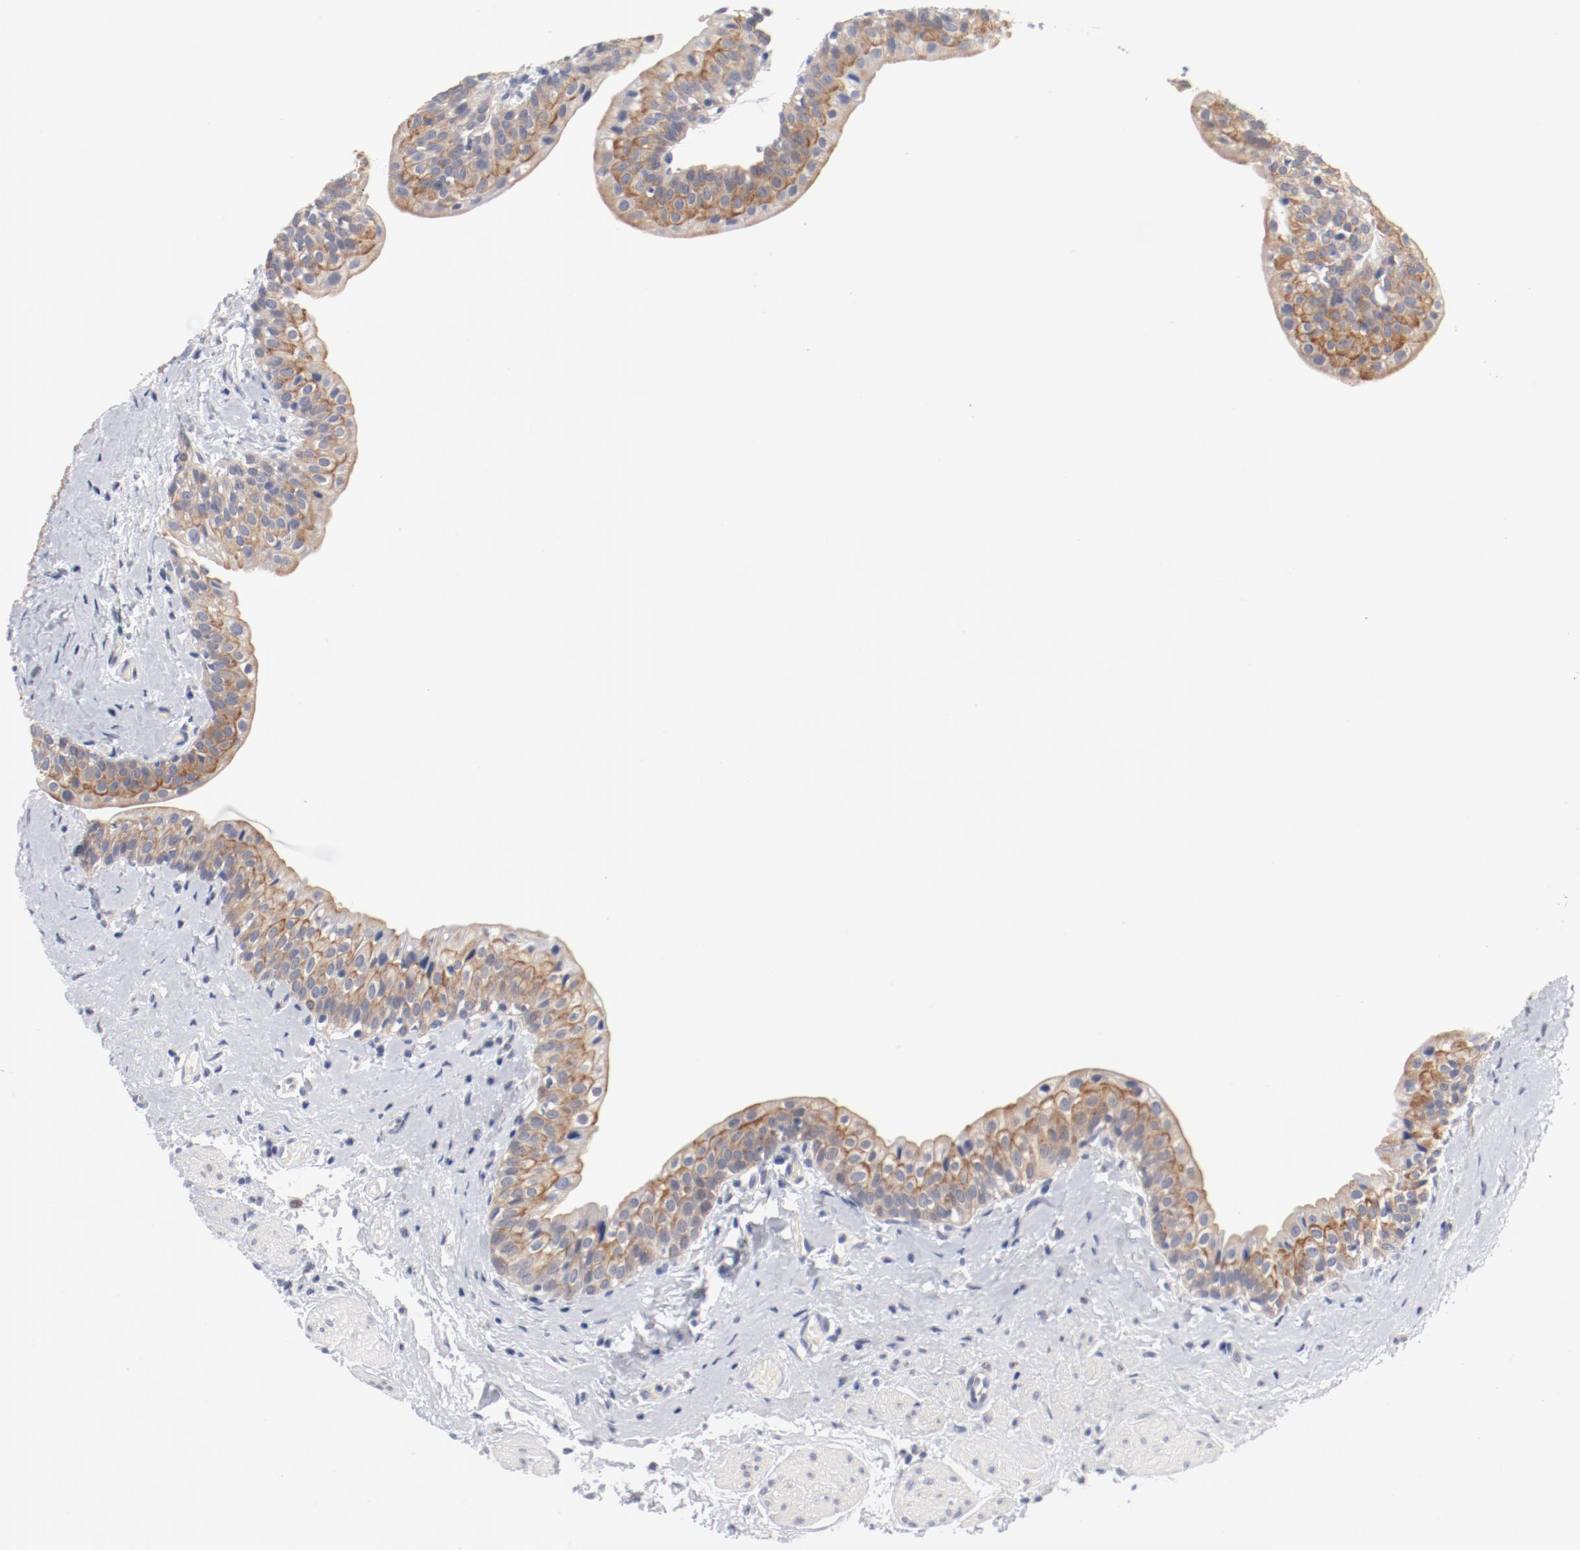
{"staining": {"intensity": "moderate", "quantity": ">75%", "location": "cytoplasmic/membranous"}, "tissue": "urinary bladder", "cell_type": "Urothelial cells", "image_type": "normal", "snomed": [{"axis": "morphology", "description": "Normal tissue, NOS"}, {"axis": "topography", "description": "Urinary bladder"}], "caption": "Moderate cytoplasmic/membranous protein positivity is present in about >75% of urothelial cells in urinary bladder.", "gene": "GPR143", "patient": {"sex": "male", "age": 59}}